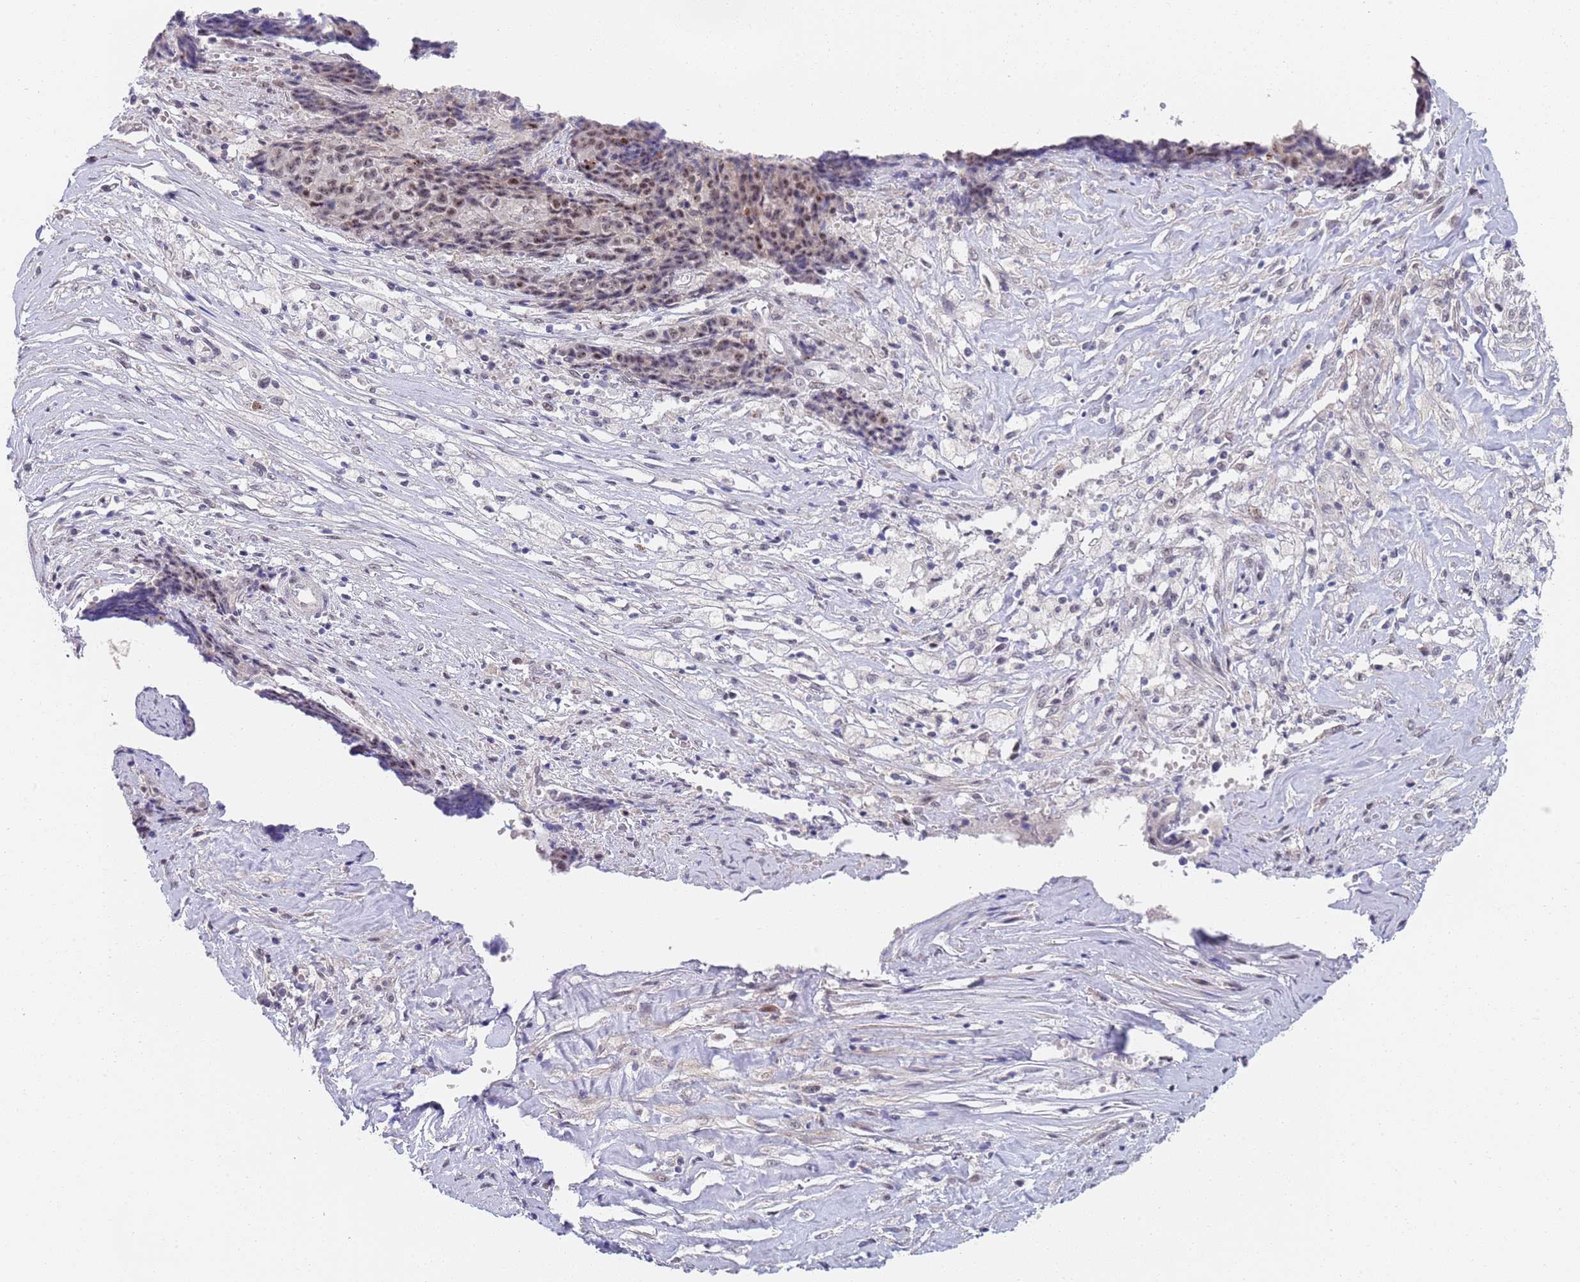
{"staining": {"intensity": "weak", "quantity": "25%-75%", "location": "nuclear"}, "tissue": "ovarian cancer", "cell_type": "Tumor cells", "image_type": "cancer", "snomed": [{"axis": "morphology", "description": "Carcinoma, endometroid"}, {"axis": "topography", "description": "Ovary"}], "caption": "Immunohistochemical staining of human ovarian cancer demonstrates low levels of weak nuclear protein expression in about 25%-75% of tumor cells. The staining was performed using DAB (3,3'-diaminobenzidine) to visualize the protein expression in brown, while the nuclei were stained in blue with hematoxylin (Magnification: 20x).", "gene": "PLCL2", "patient": {"sex": "female", "age": 42}}